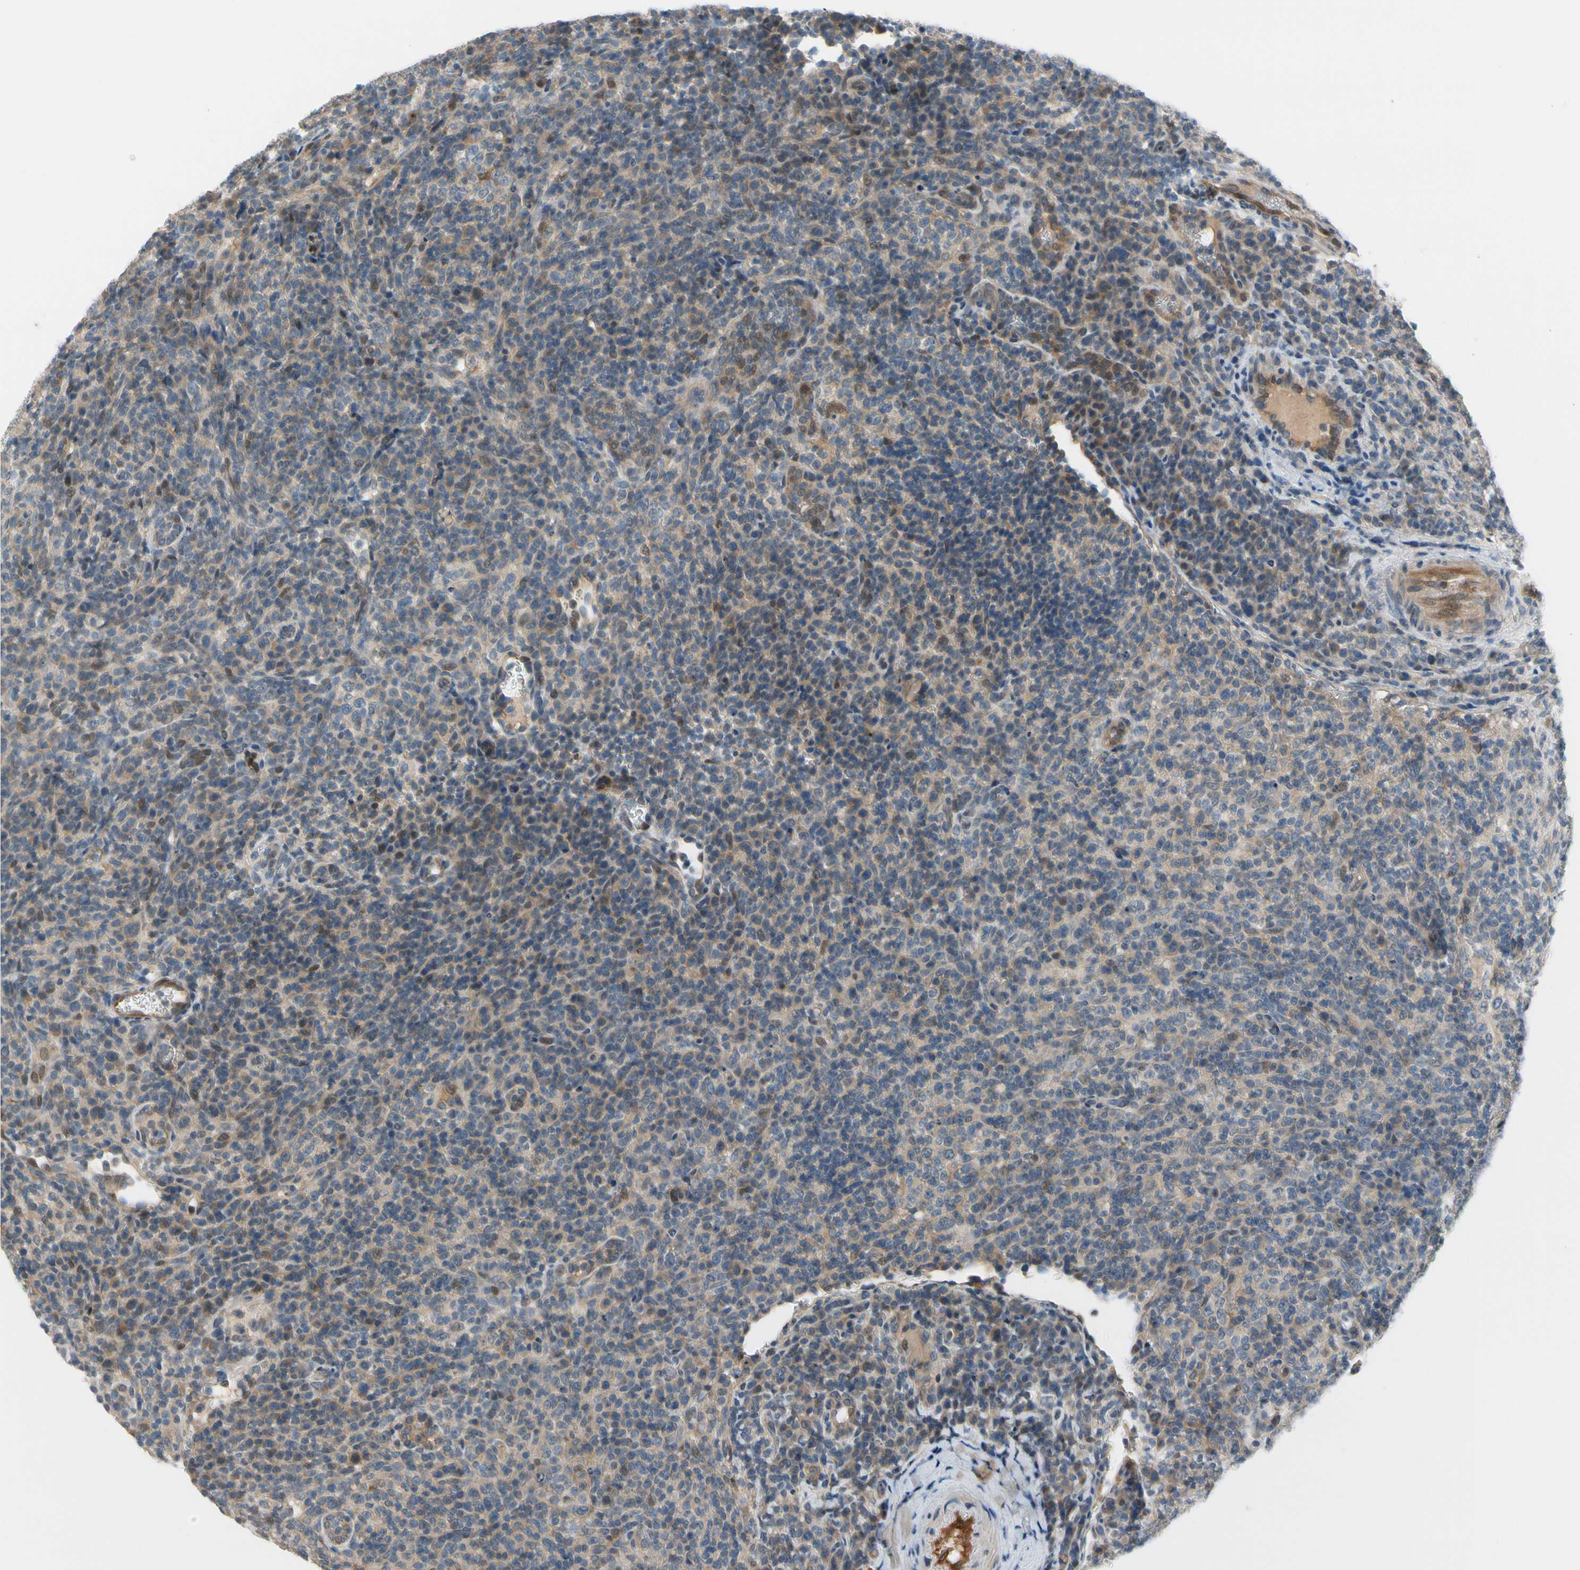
{"staining": {"intensity": "moderate", "quantity": ">75%", "location": "cytoplasmic/membranous"}, "tissue": "lymphoma", "cell_type": "Tumor cells", "image_type": "cancer", "snomed": [{"axis": "morphology", "description": "Malignant lymphoma, non-Hodgkin's type, High grade"}, {"axis": "topography", "description": "Lymph node"}], "caption": "The immunohistochemical stain highlights moderate cytoplasmic/membranous positivity in tumor cells of malignant lymphoma, non-Hodgkin's type (high-grade) tissue. Using DAB (brown) and hematoxylin (blue) stains, captured at high magnification using brightfield microscopy.", "gene": "CFAP36", "patient": {"sex": "female", "age": 76}}